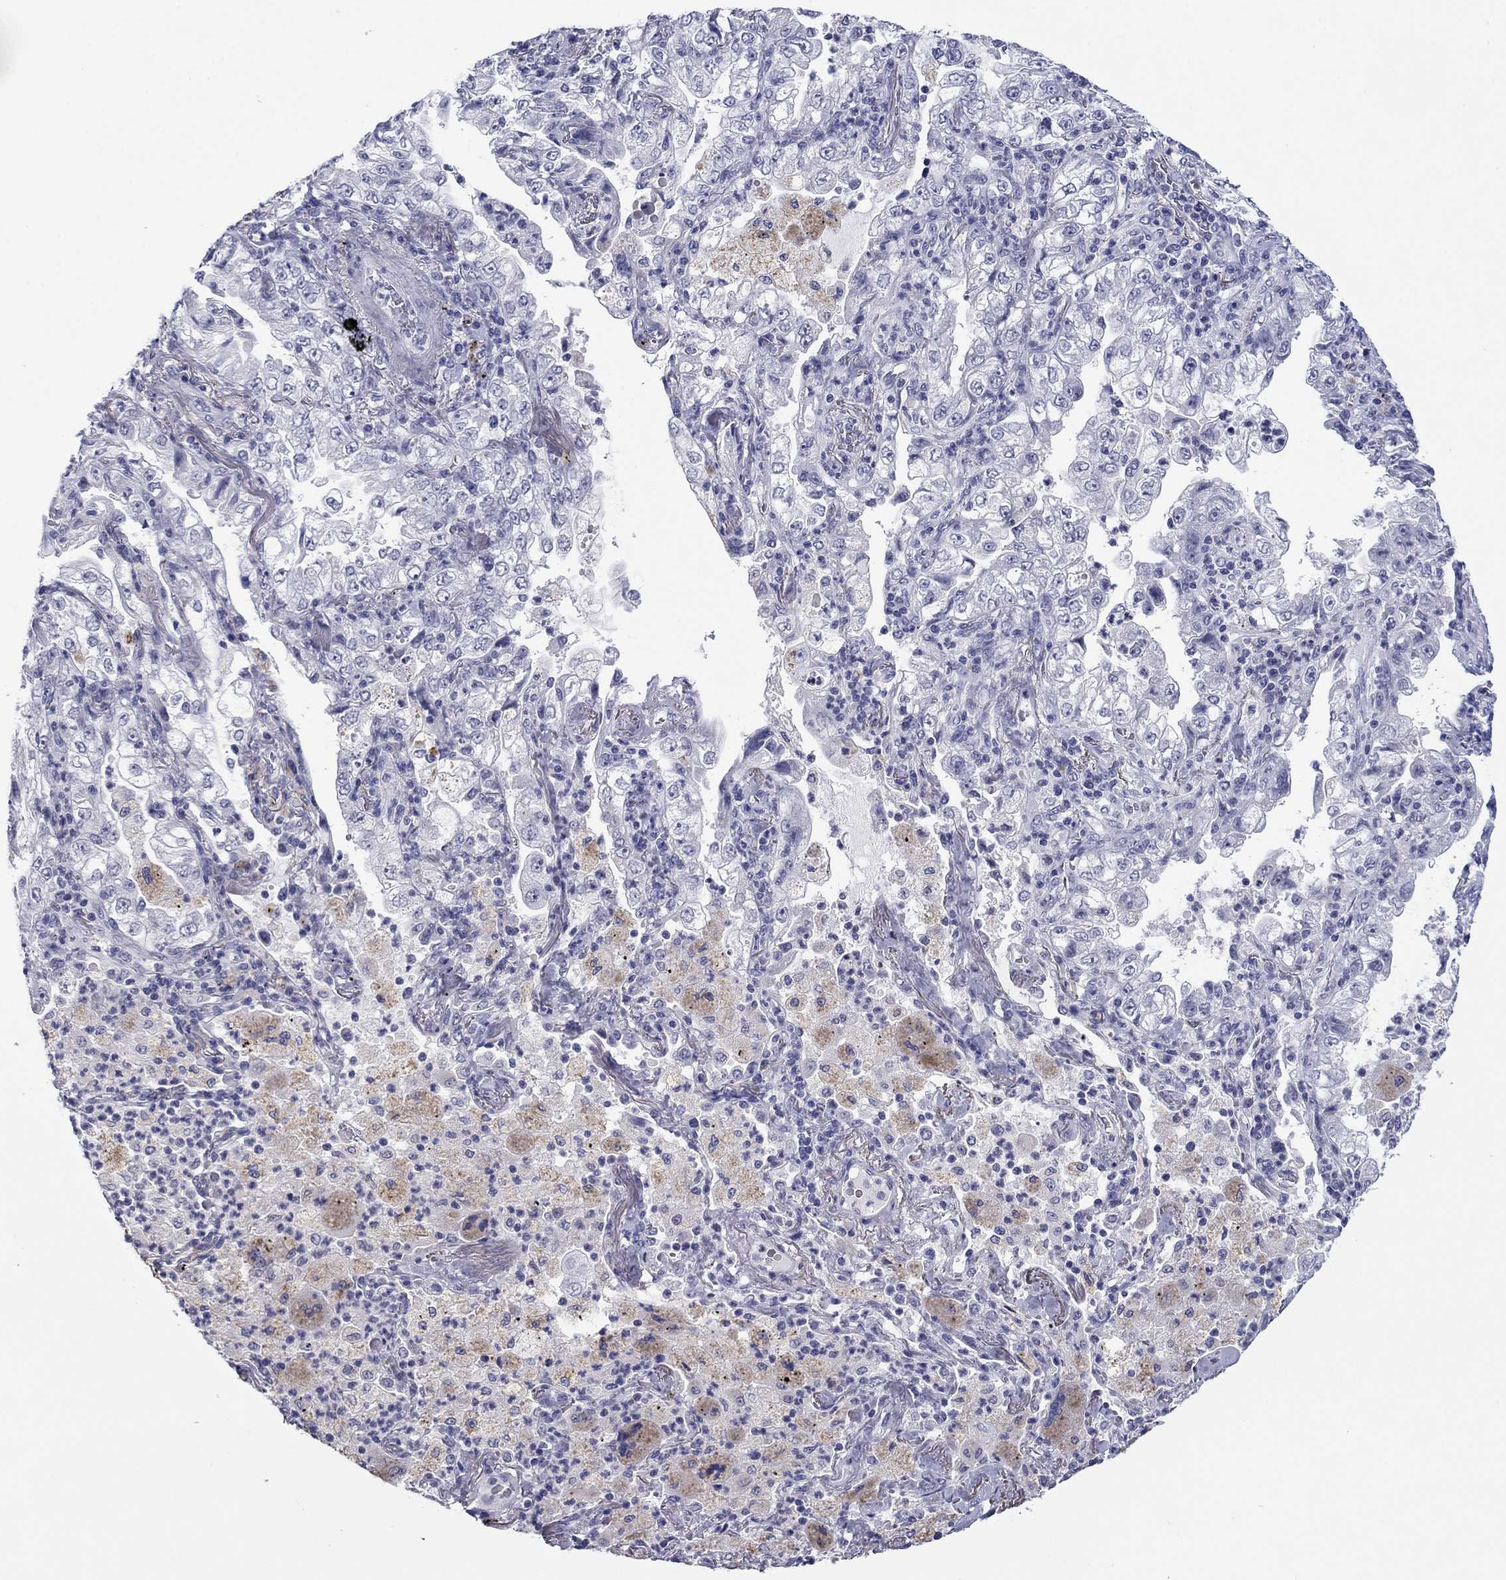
{"staining": {"intensity": "weak", "quantity": "<25%", "location": "cytoplasmic/membranous"}, "tissue": "lung cancer", "cell_type": "Tumor cells", "image_type": "cancer", "snomed": [{"axis": "morphology", "description": "Adenocarcinoma, NOS"}, {"axis": "topography", "description": "Lung"}], "caption": "DAB (3,3'-diaminobenzidine) immunohistochemical staining of lung cancer demonstrates no significant positivity in tumor cells. (Brightfield microscopy of DAB IHC at high magnification).", "gene": "TCFL5", "patient": {"sex": "female", "age": 73}}